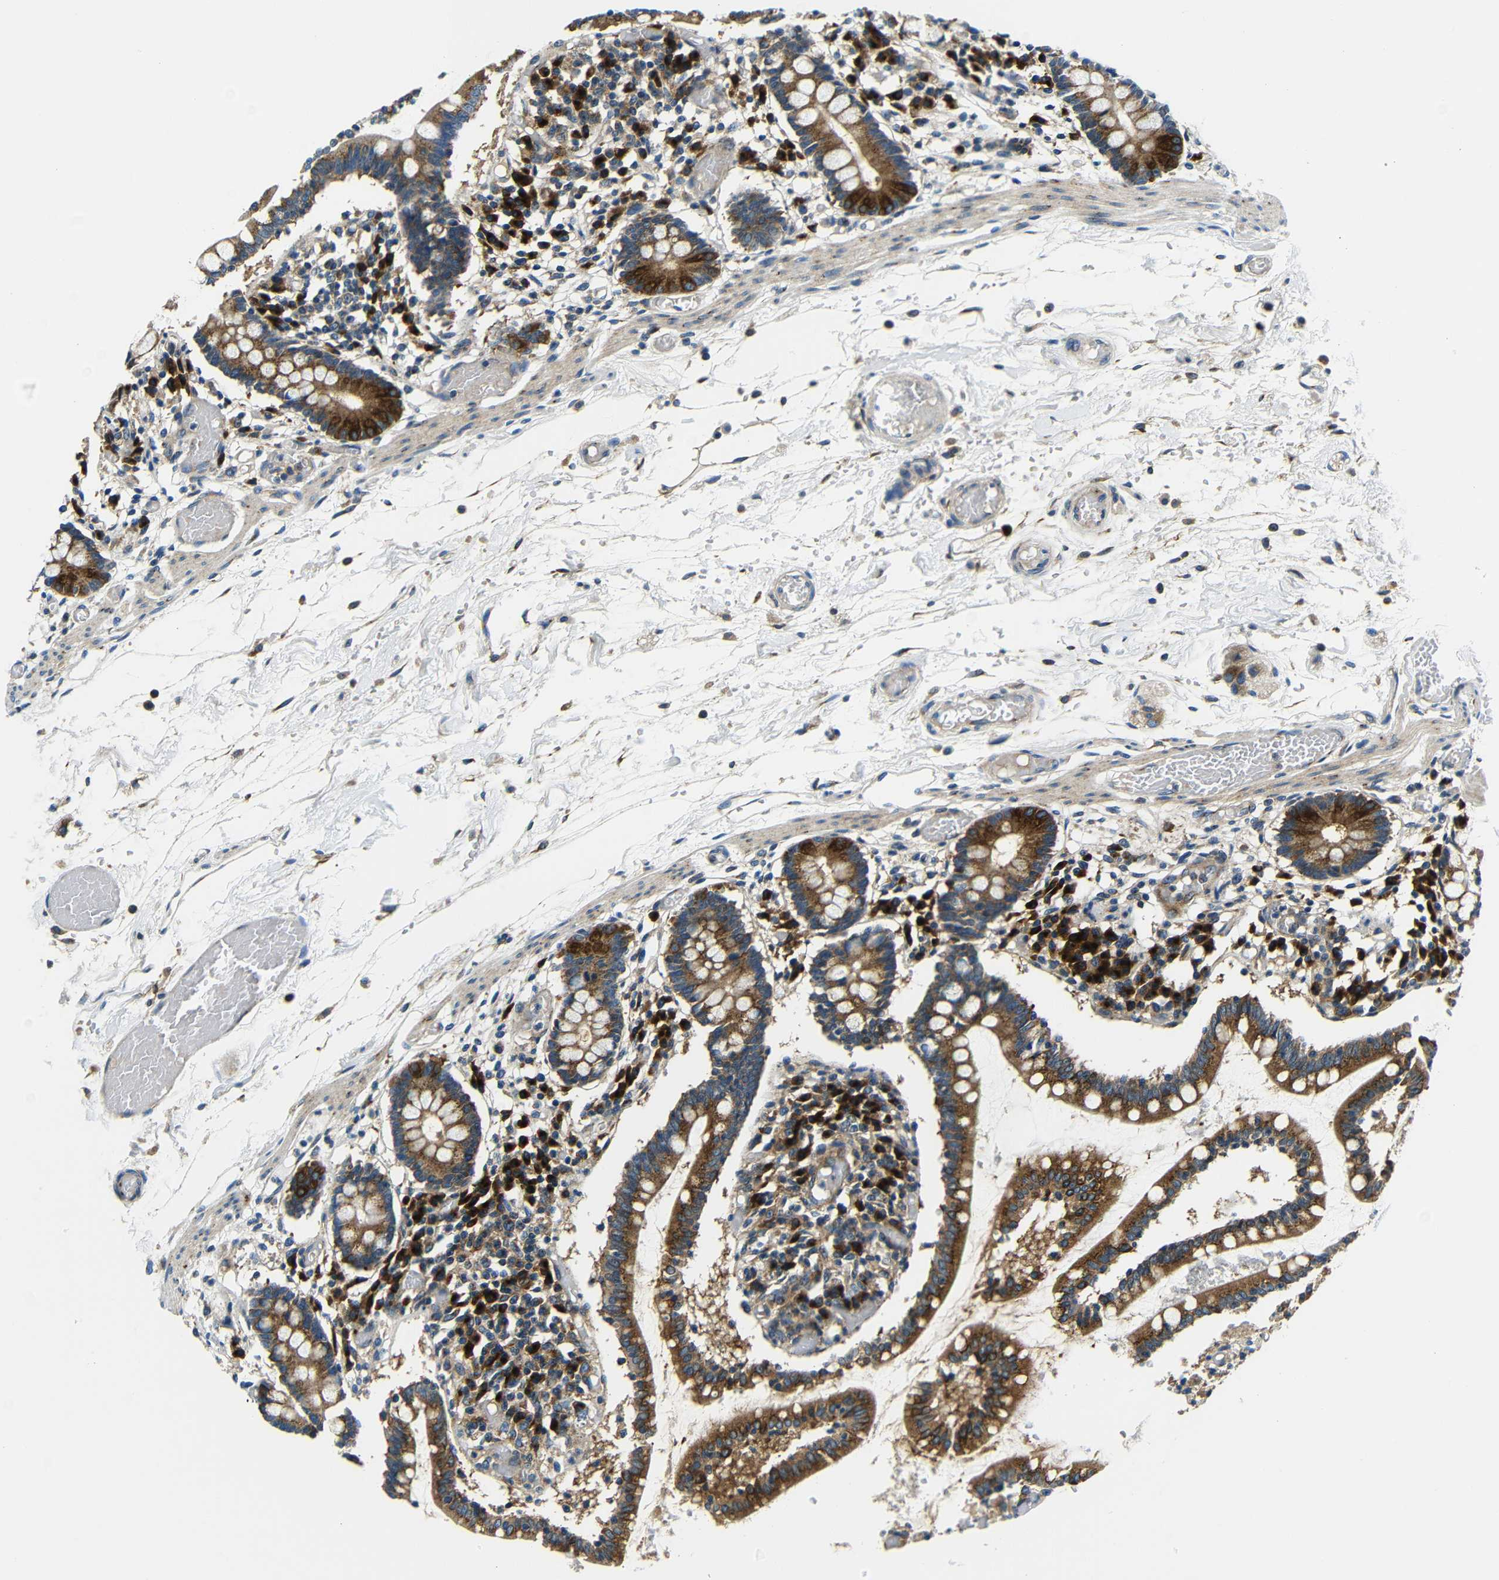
{"staining": {"intensity": "strong", "quantity": ">75%", "location": "cytoplasmic/membranous"}, "tissue": "small intestine", "cell_type": "Glandular cells", "image_type": "normal", "snomed": [{"axis": "morphology", "description": "Normal tissue, NOS"}, {"axis": "topography", "description": "Small intestine"}], "caption": "Brown immunohistochemical staining in benign small intestine displays strong cytoplasmic/membranous staining in about >75% of glandular cells.", "gene": "USO1", "patient": {"sex": "female", "age": 61}}